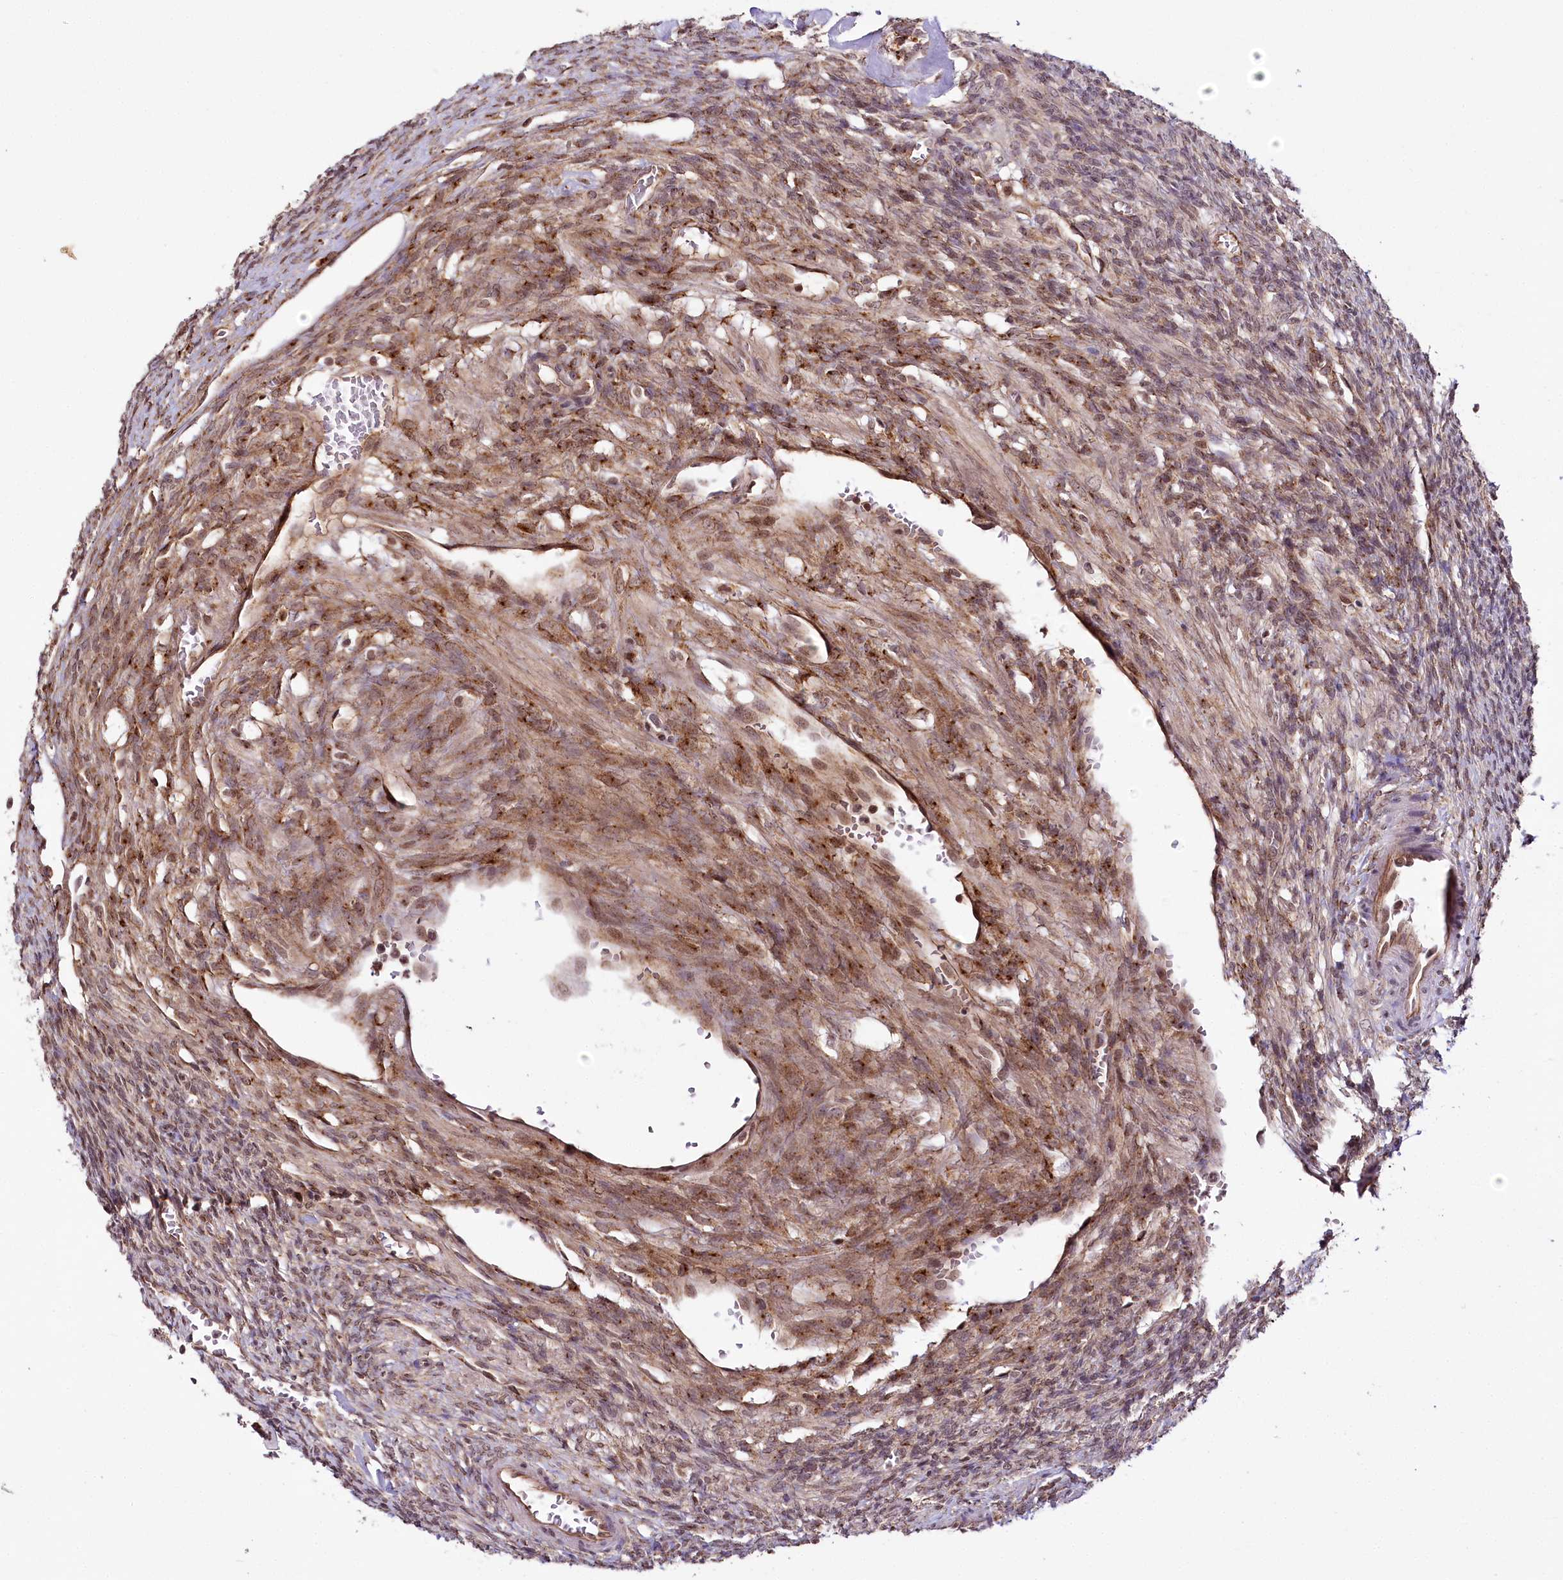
{"staining": {"intensity": "weak", "quantity": "25%-75%", "location": "nuclear"}, "tissue": "ovary", "cell_type": "Ovarian stroma cells", "image_type": "normal", "snomed": [{"axis": "morphology", "description": "Normal tissue, NOS"}, {"axis": "topography", "description": "Ovary"}], "caption": "Immunohistochemical staining of normal human ovary shows weak nuclear protein staining in about 25%-75% of ovarian stroma cells.", "gene": "HOXC8", "patient": {"sex": "female", "age": 27}}